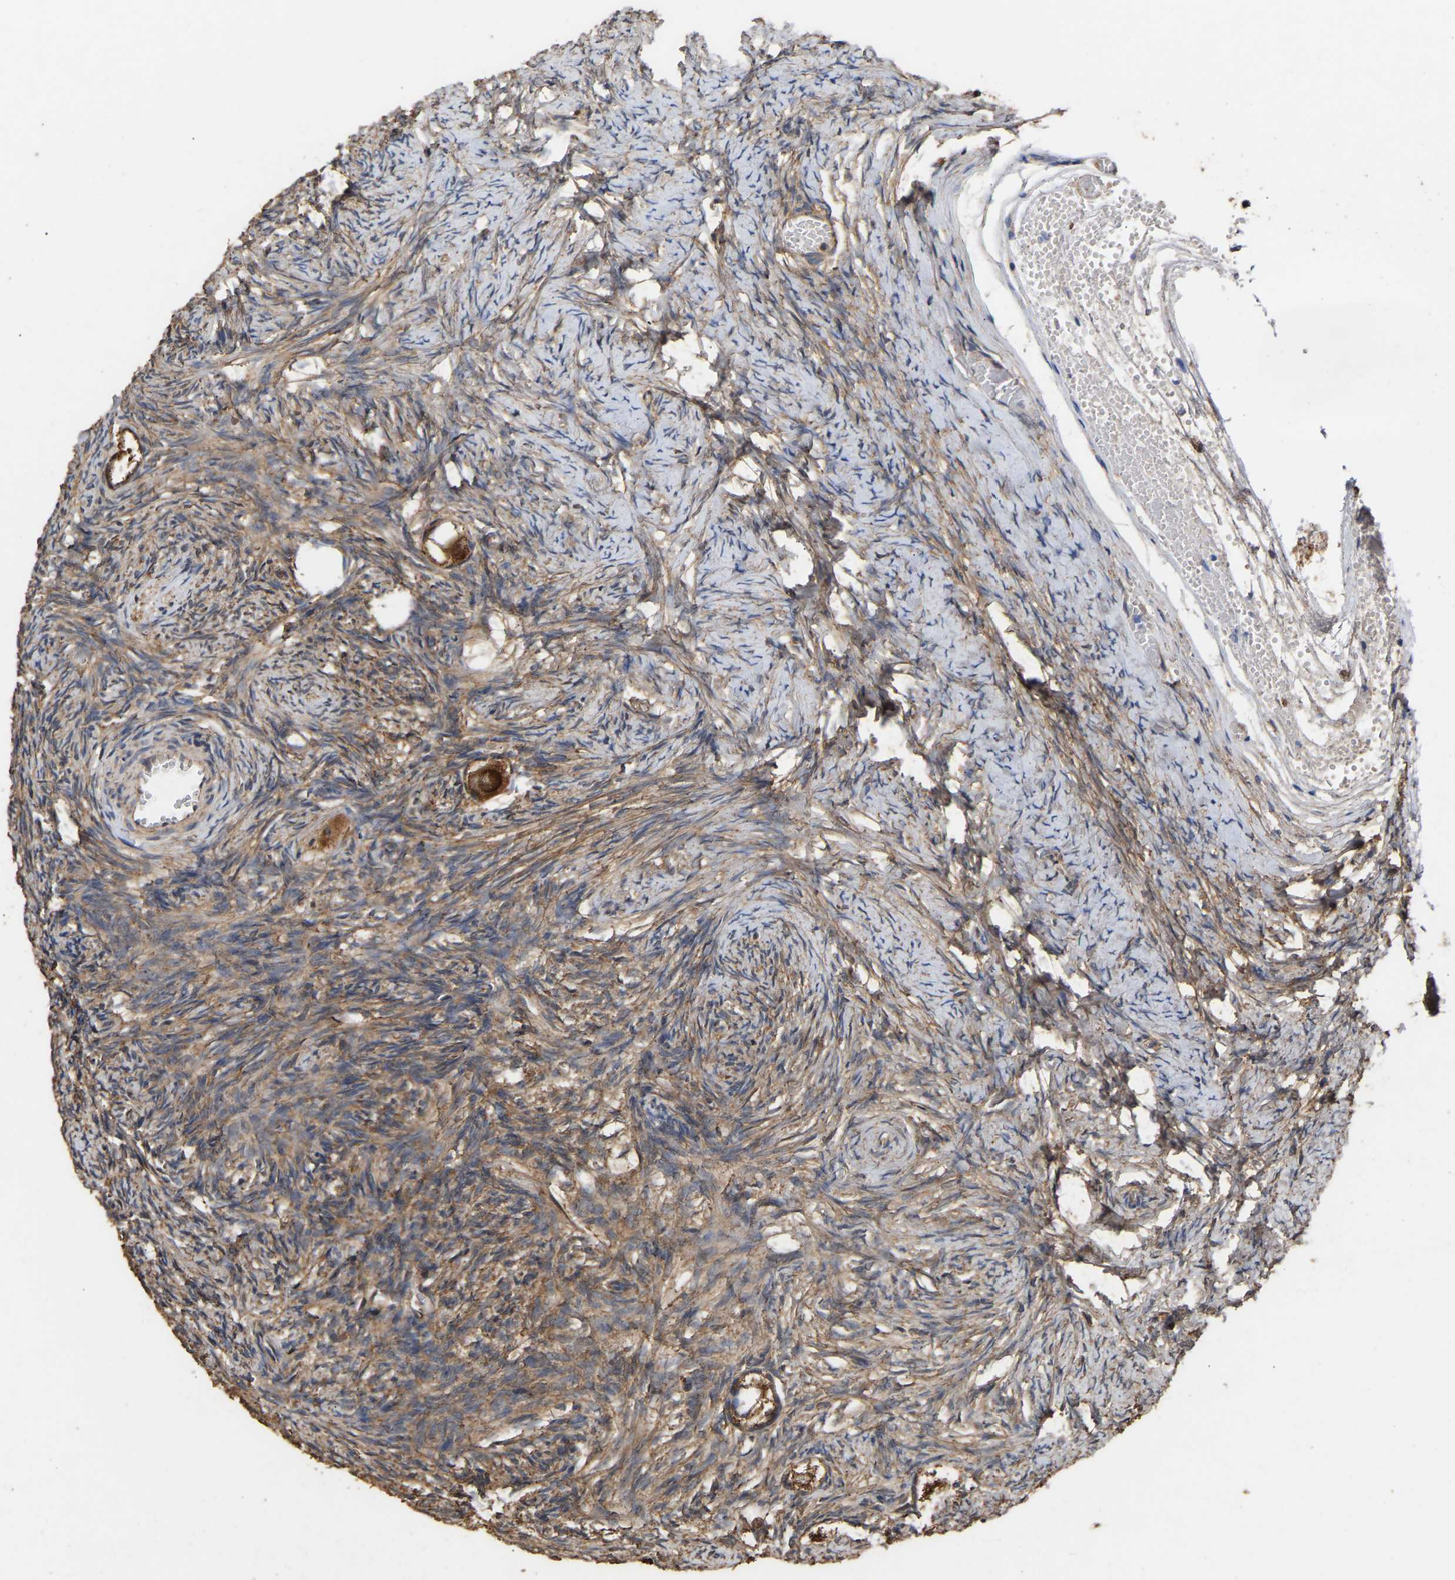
{"staining": {"intensity": "strong", "quantity": ">75%", "location": "cytoplasmic/membranous,nuclear"}, "tissue": "ovary", "cell_type": "Follicle cells", "image_type": "normal", "snomed": [{"axis": "morphology", "description": "Normal tissue, NOS"}, {"axis": "topography", "description": "Ovary"}], "caption": "The image exhibits a brown stain indicating the presence of a protein in the cytoplasmic/membranous,nuclear of follicle cells in ovary. Using DAB (brown) and hematoxylin (blue) stains, captured at high magnification using brightfield microscopy.", "gene": "ZNF26", "patient": {"sex": "female", "age": 27}}